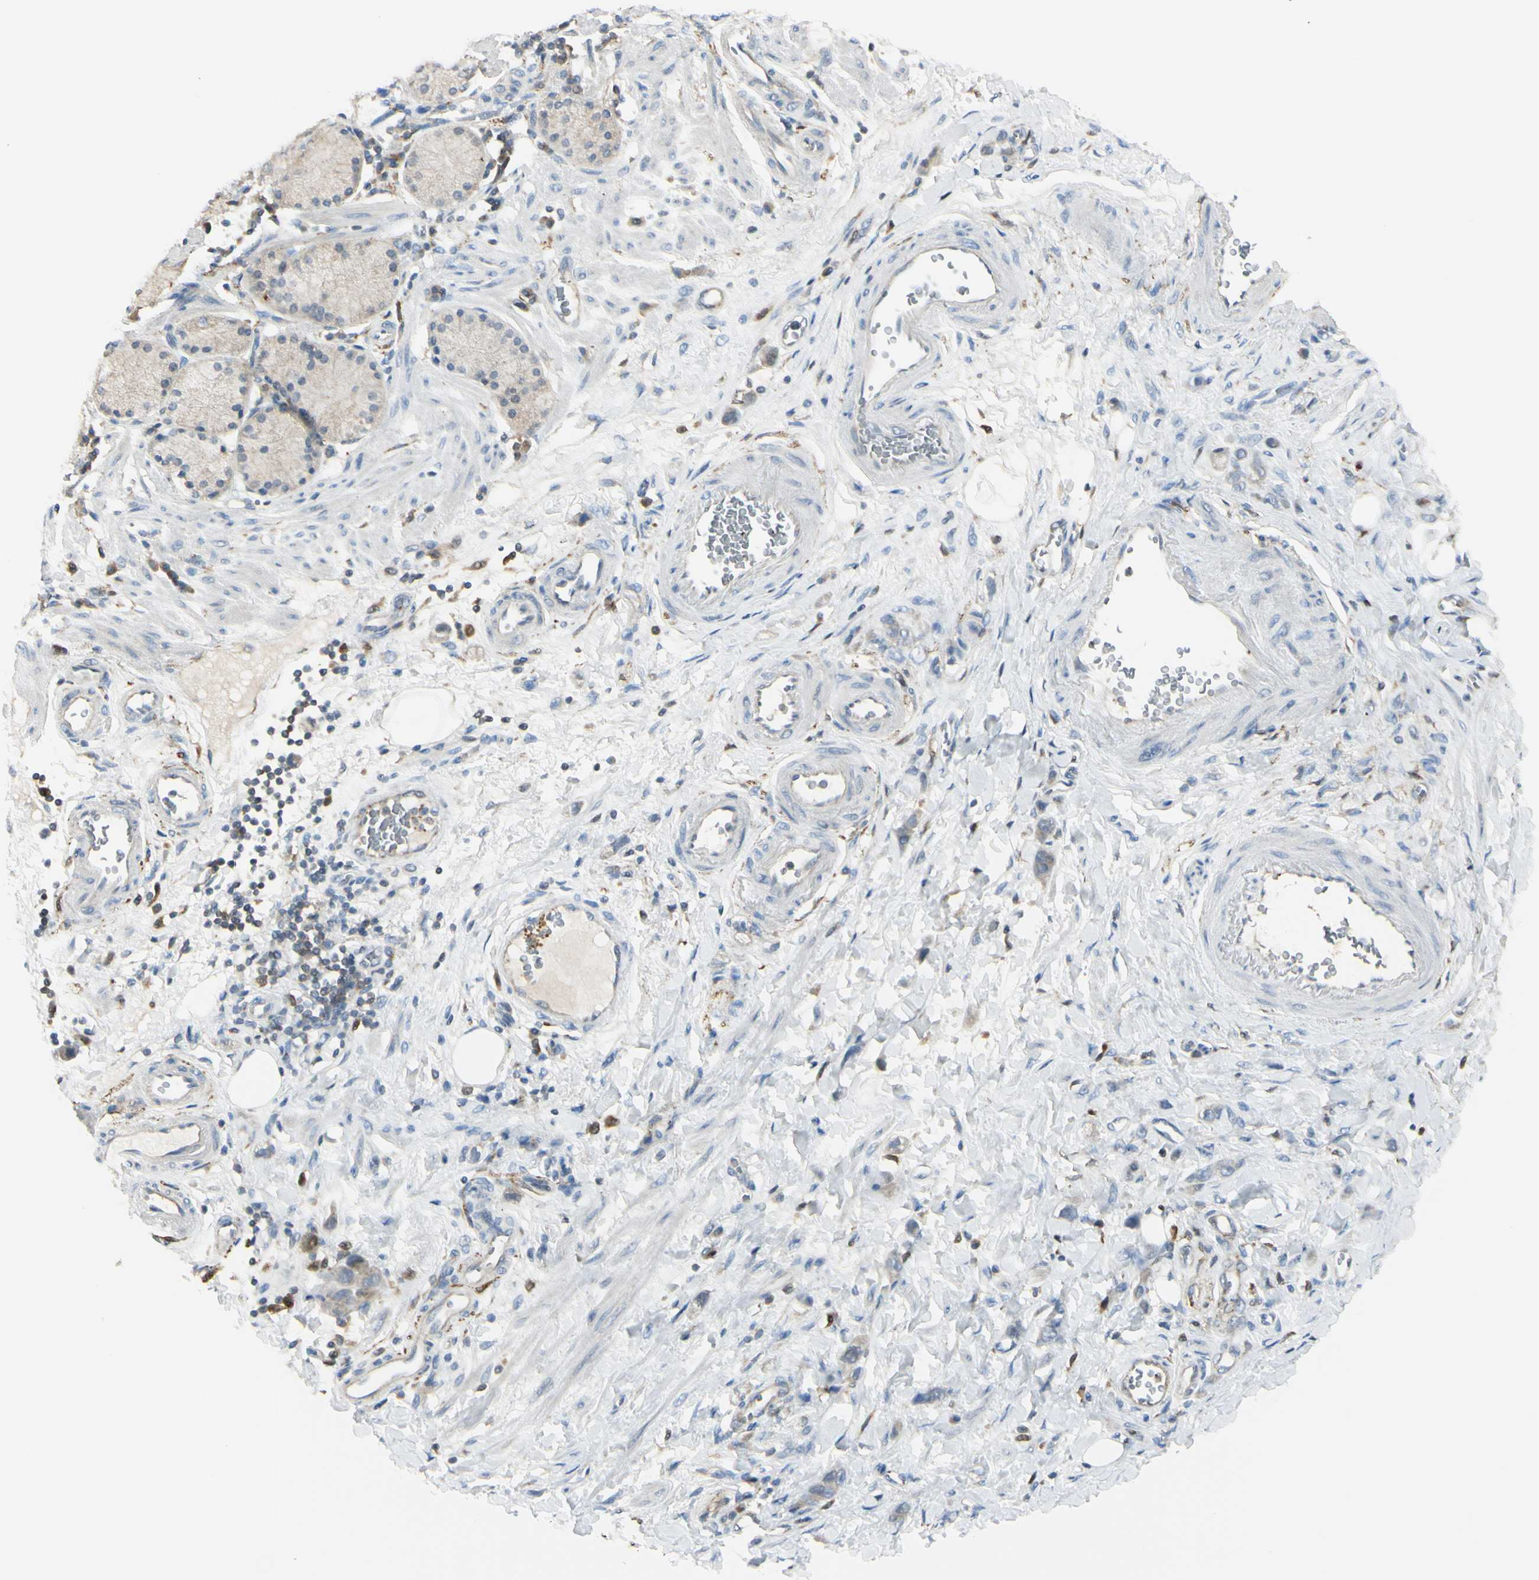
{"staining": {"intensity": "weak", "quantity": ">75%", "location": "cytoplasmic/membranous"}, "tissue": "stomach cancer", "cell_type": "Tumor cells", "image_type": "cancer", "snomed": [{"axis": "morphology", "description": "Adenocarcinoma, NOS"}, {"axis": "topography", "description": "Stomach"}], "caption": "There is low levels of weak cytoplasmic/membranous staining in tumor cells of stomach cancer, as demonstrated by immunohistochemical staining (brown color).", "gene": "CYRIB", "patient": {"sex": "male", "age": 82}}